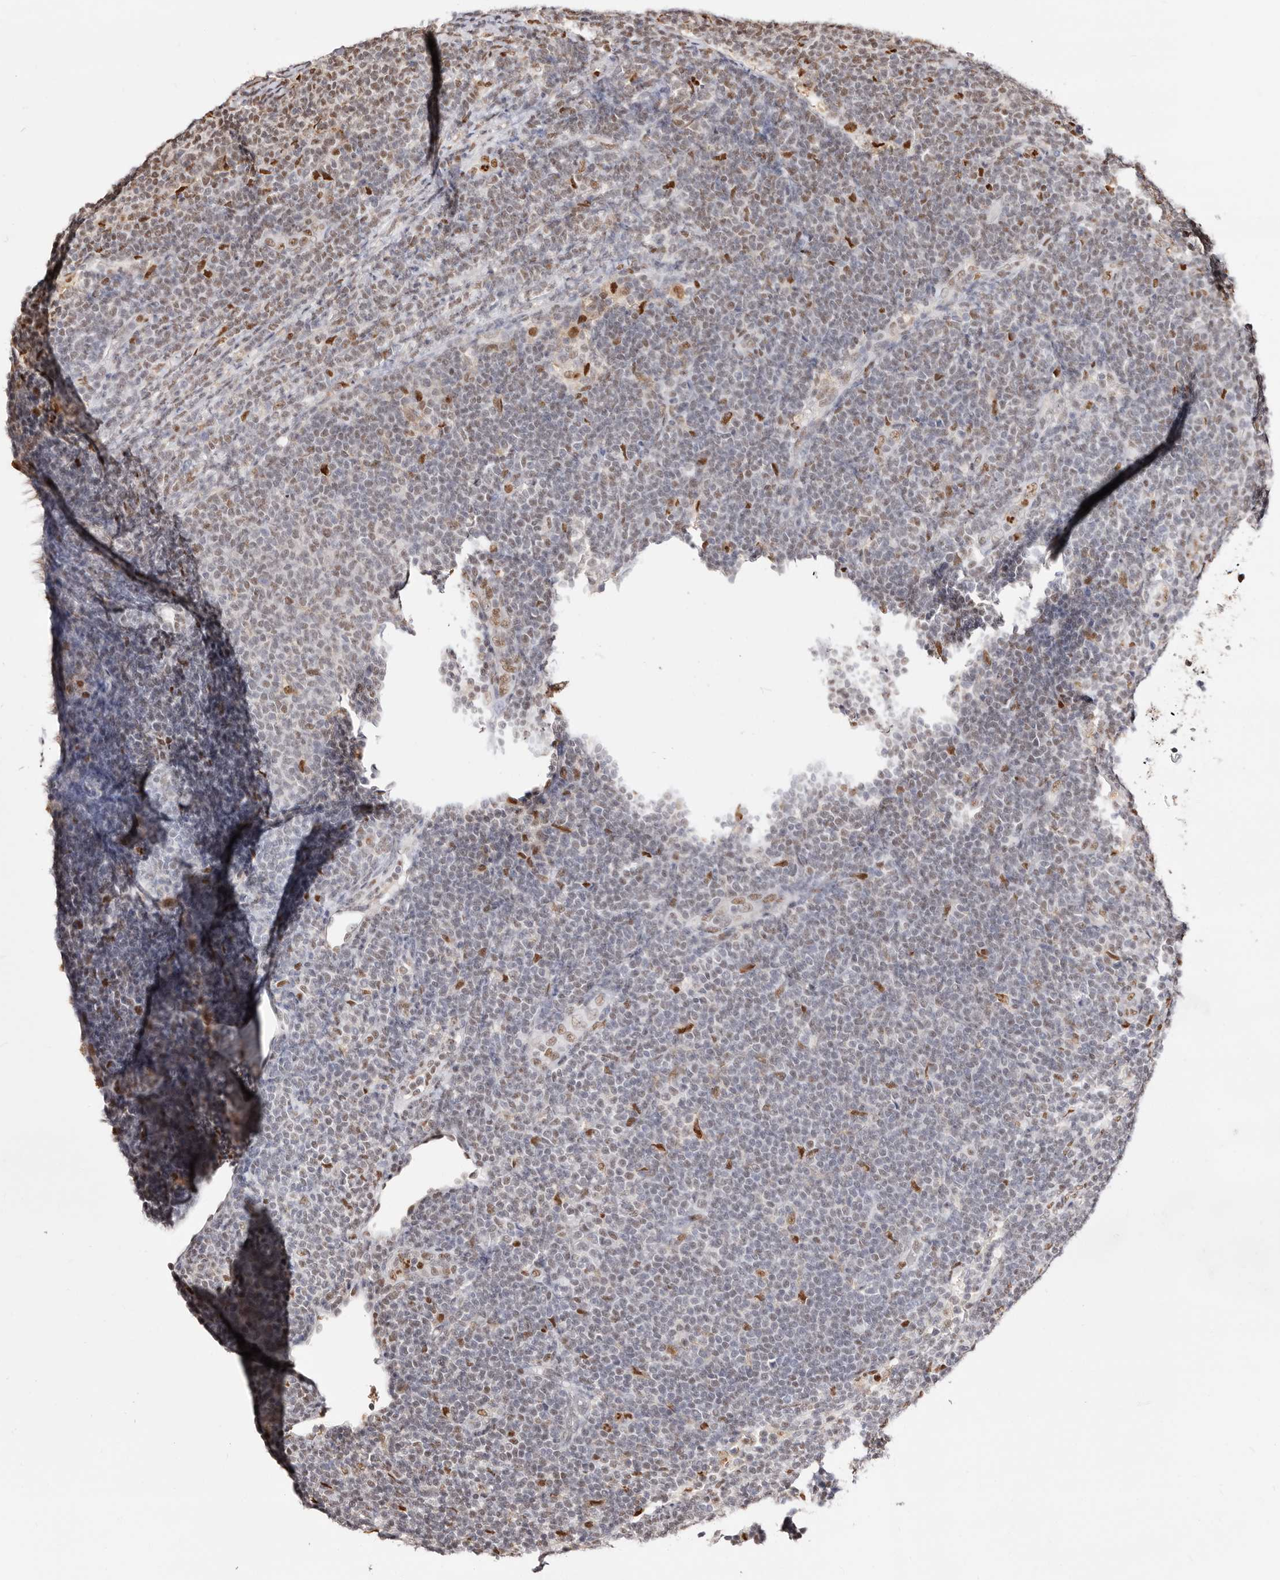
{"staining": {"intensity": "moderate", "quantity": "<25%", "location": "nuclear"}, "tissue": "lymphoma", "cell_type": "Tumor cells", "image_type": "cancer", "snomed": [{"axis": "morphology", "description": "Malignant lymphoma, non-Hodgkin's type, Low grade"}, {"axis": "topography", "description": "Lymph node"}], "caption": "IHC of human malignant lymphoma, non-Hodgkin's type (low-grade) shows low levels of moderate nuclear expression in approximately <25% of tumor cells.", "gene": "TKT", "patient": {"sex": "male", "age": 66}}